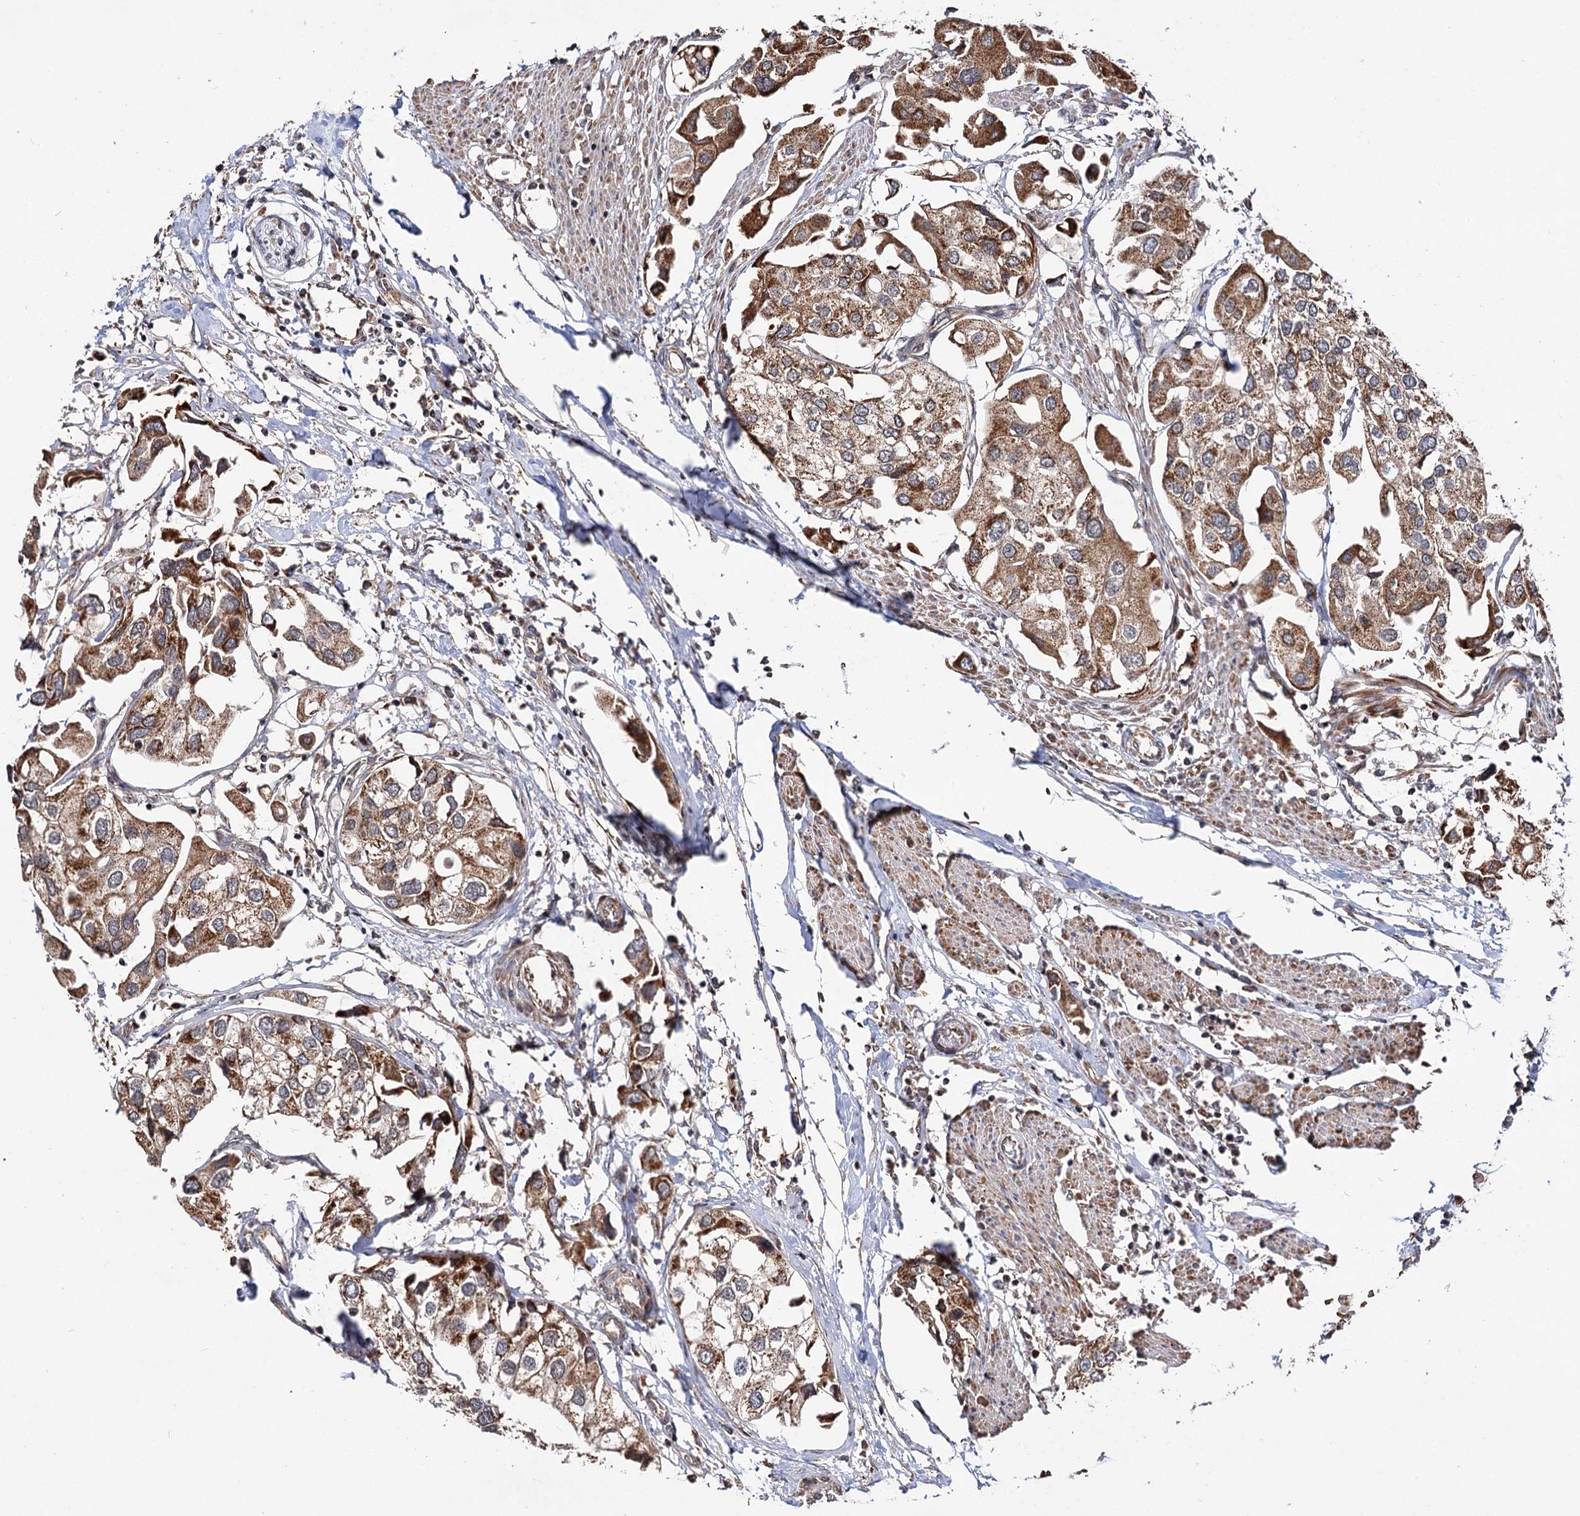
{"staining": {"intensity": "moderate", "quantity": ">75%", "location": "cytoplasmic/membranous"}, "tissue": "urothelial cancer", "cell_type": "Tumor cells", "image_type": "cancer", "snomed": [{"axis": "morphology", "description": "Urothelial carcinoma, High grade"}, {"axis": "topography", "description": "Urinary bladder"}], "caption": "Protein staining of urothelial cancer tissue demonstrates moderate cytoplasmic/membranous positivity in approximately >75% of tumor cells. Nuclei are stained in blue.", "gene": "CEP76", "patient": {"sex": "male", "age": 64}}